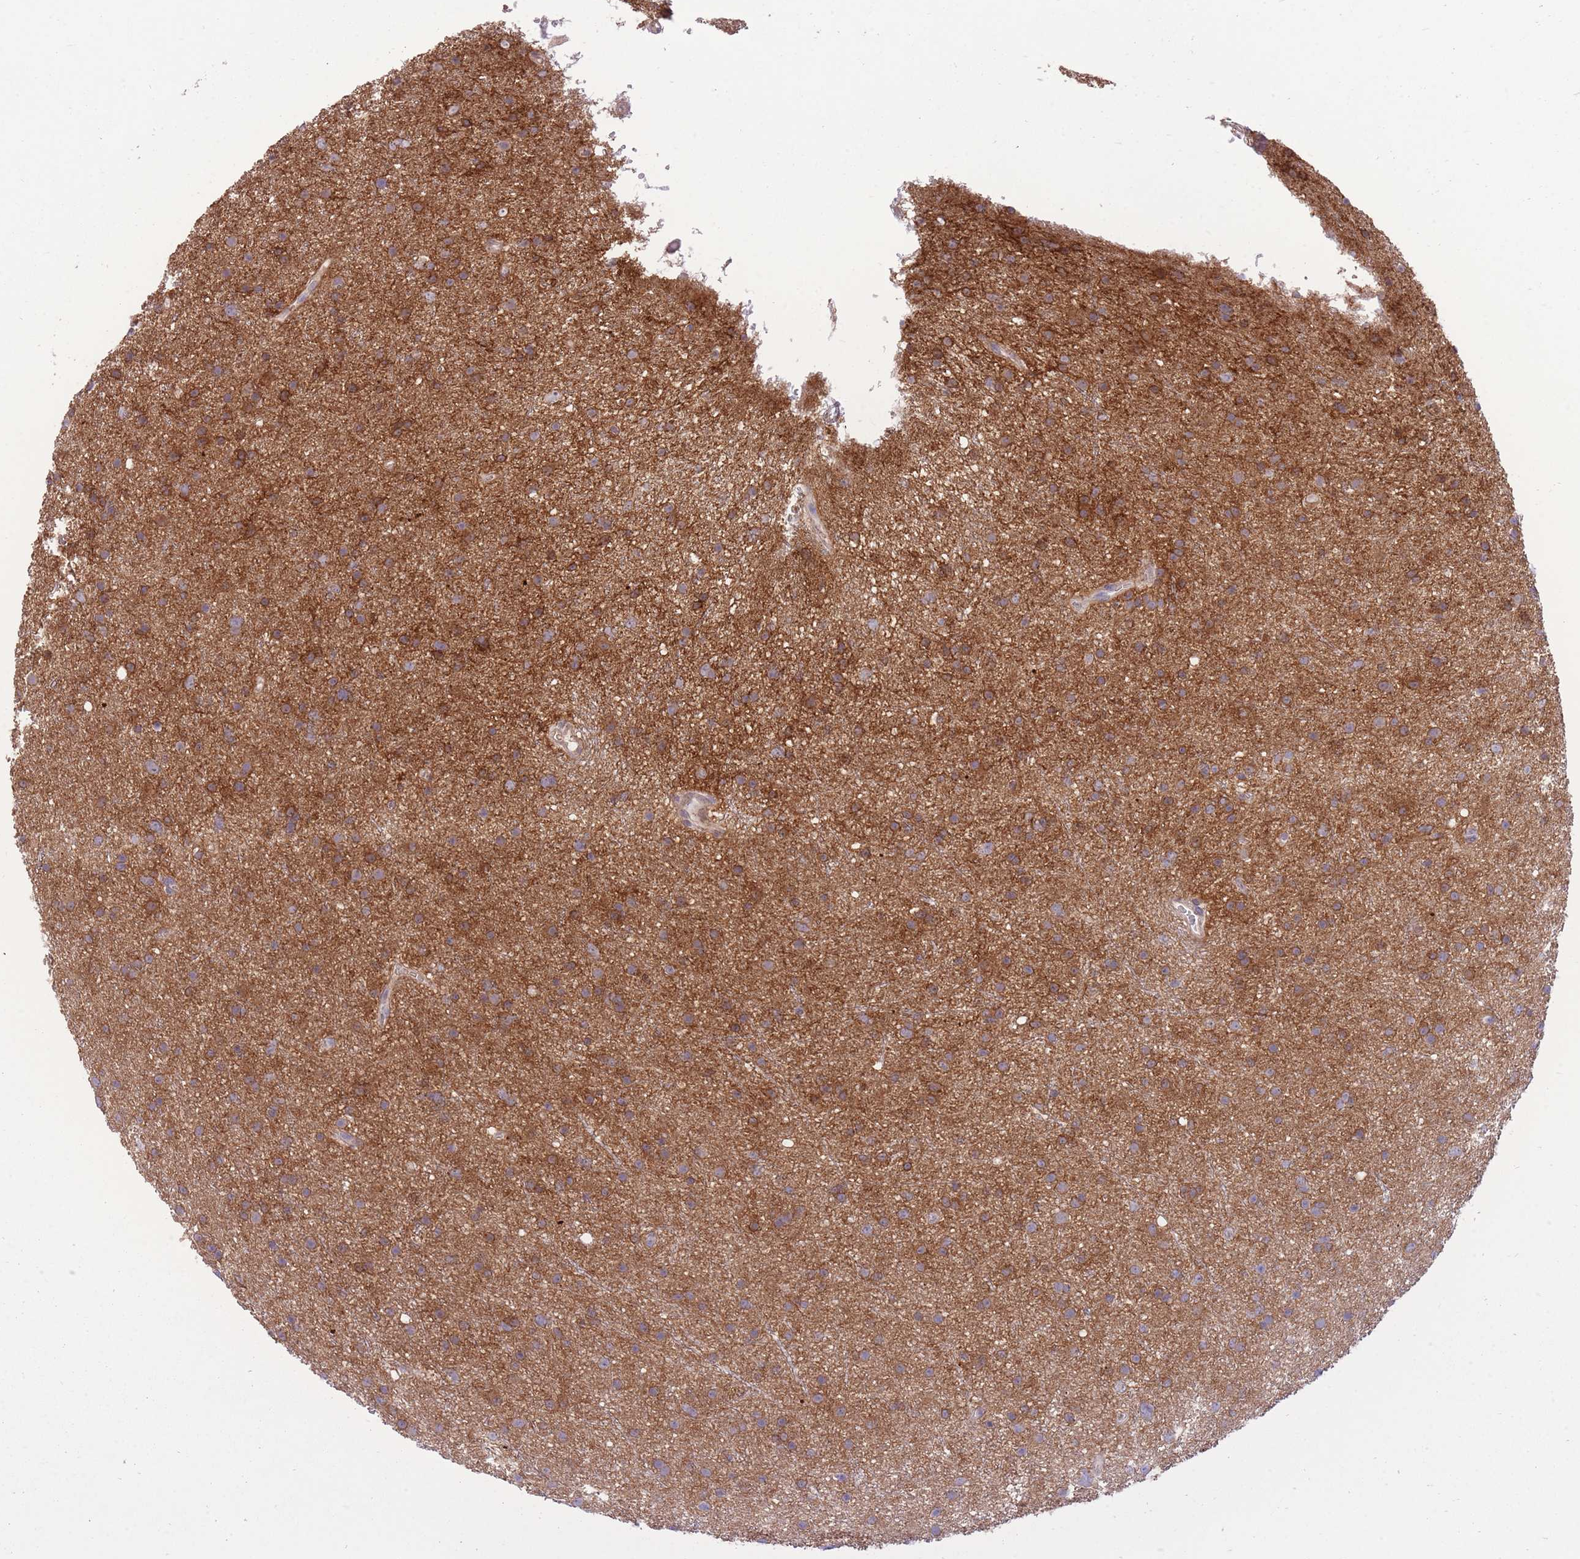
{"staining": {"intensity": "moderate", "quantity": ">75%", "location": "cytoplasmic/membranous"}, "tissue": "glioma", "cell_type": "Tumor cells", "image_type": "cancer", "snomed": [{"axis": "morphology", "description": "Glioma, malignant, Low grade"}, {"axis": "topography", "description": "Cerebral cortex"}], "caption": "Protein expression analysis of malignant glioma (low-grade) exhibits moderate cytoplasmic/membranous staining in approximately >75% of tumor cells. (brown staining indicates protein expression, while blue staining denotes nuclei).", "gene": "SLC4A4", "patient": {"sex": "female", "age": 39}}